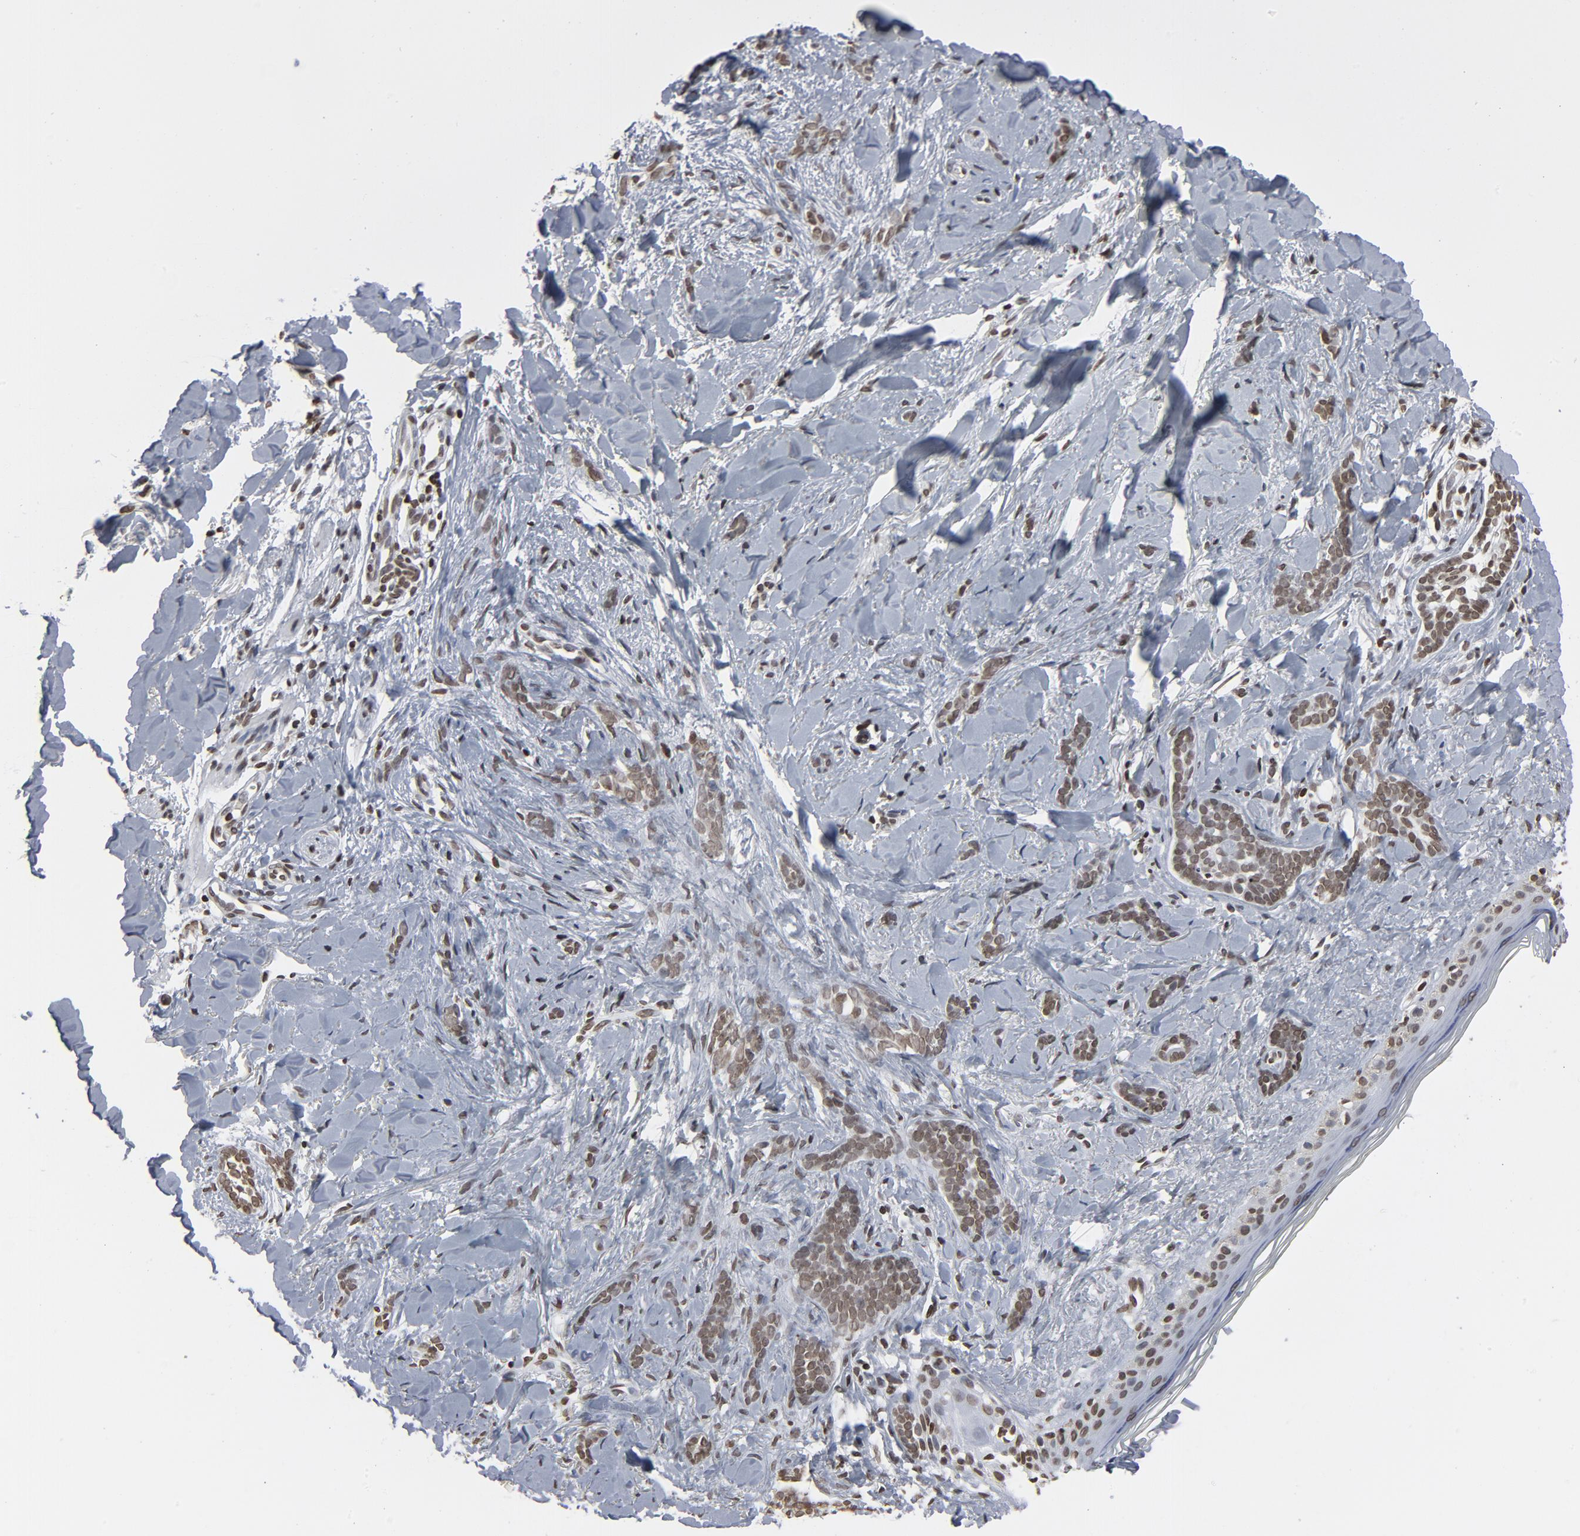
{"staining": {"intensity": "weak", "quantity": ">75%", "location": "nuclear"}, "tissue": "skin cancer", "cell_type": "Tumor cells", "image_type": "cancer", "snomed": [{"axis": "morphology", "description": "Basal cell carcinoma"}, {"axis": "topography", "description": "Skin"}], "caption": "Weak nuclear positivity for a protein is appreciated in about >75% of tumor cells of skin cancer (basal cell carcinoma) using immunohistochemistry (IHC).", "gene": "H2AC12", "patient": {"sex": "female", "age": 37}}